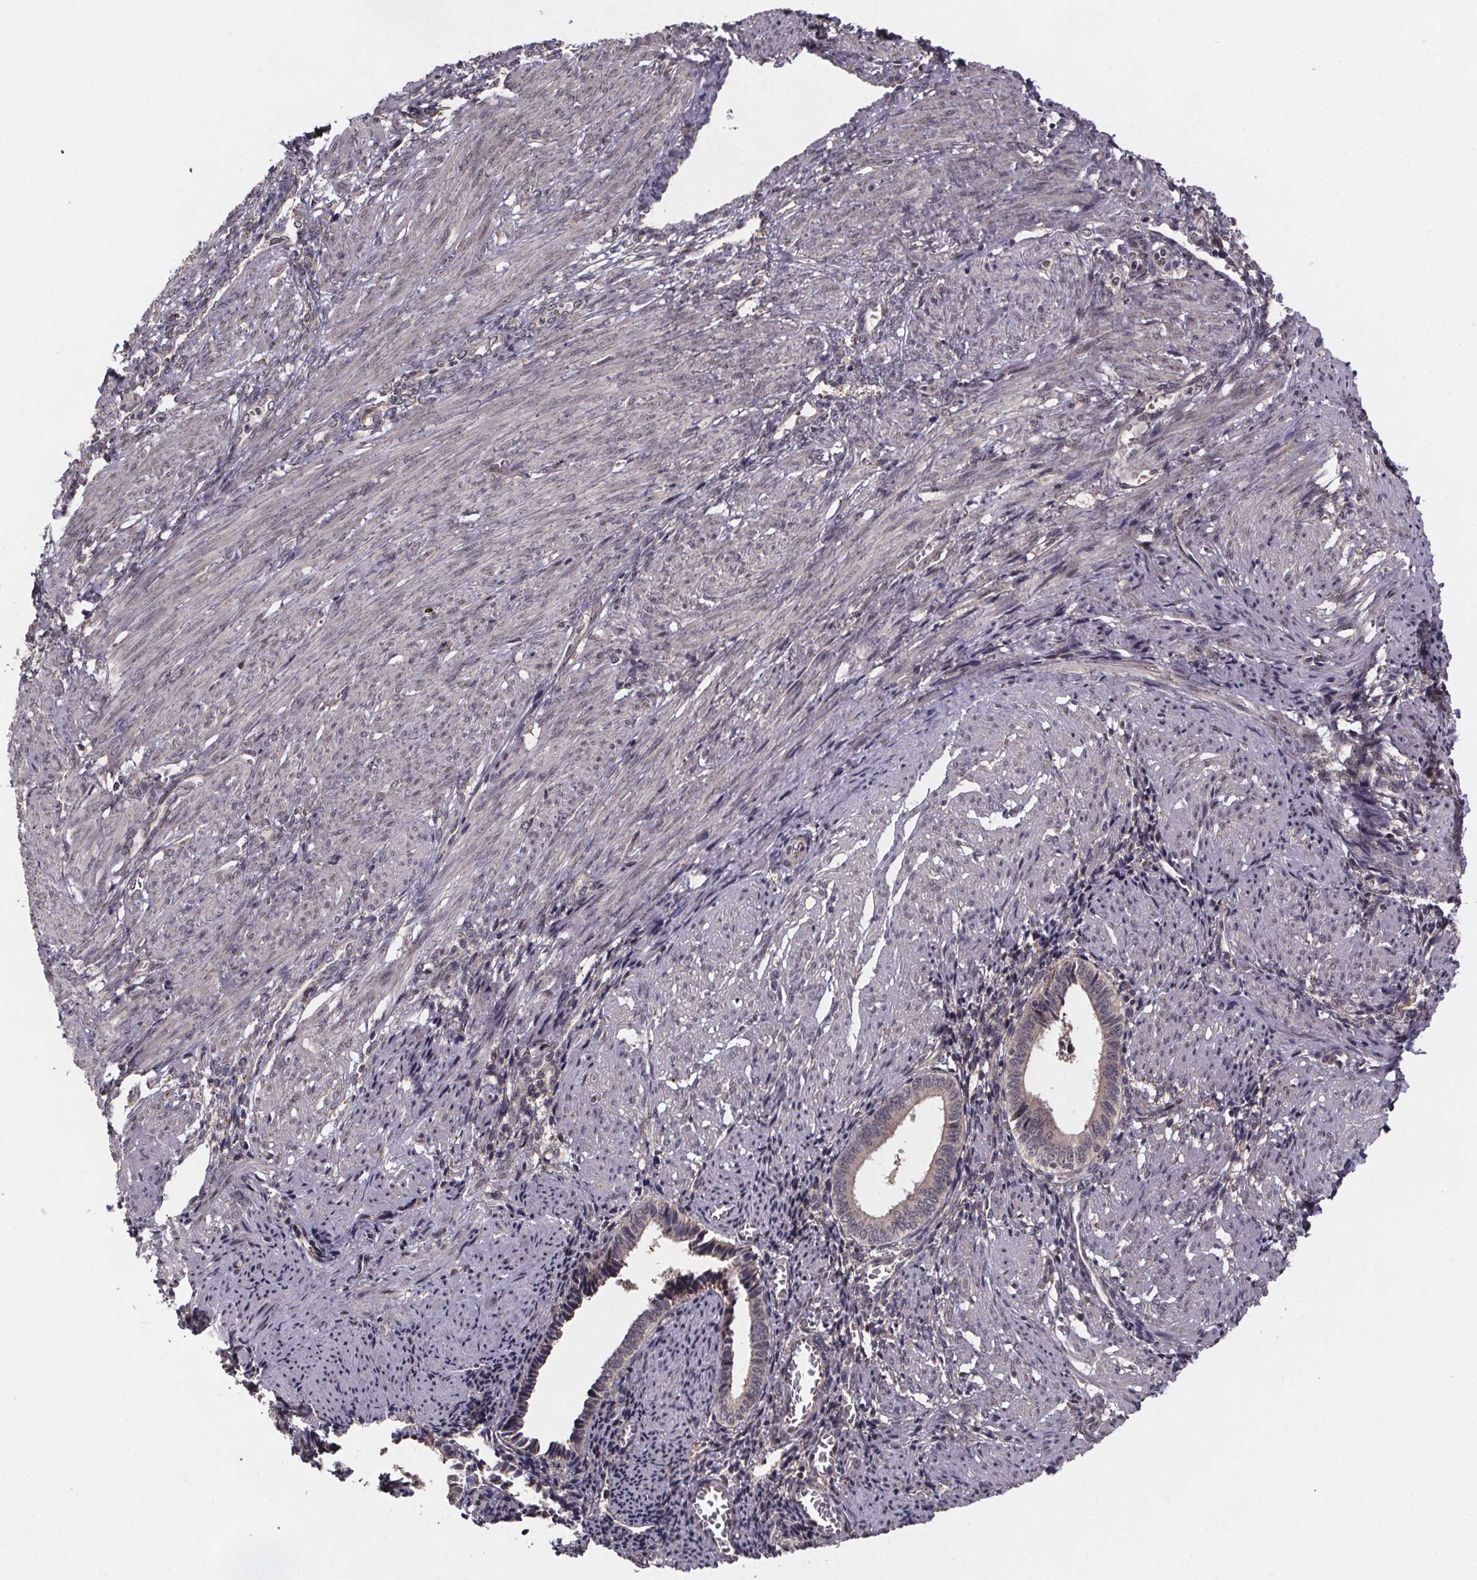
{"staining": {"intensity": "weak", "quantity": "25%-75%", "location": "cytoplasmic/membranous"}, "tissue": "endometrium", "cell_type": "Cells in endometrial stroma", "image_type": "normal", "snomed": [{"axis": "morphology", "description": "Normal tissue, NOS"}, {"axis": "topography", "description": "Endometrium"}], "caption": "Endometrium stained with immunohistochemistry (IHC) exhibits weak cytoplasmic/membranous staining in approximately 25%-75% of cells in endometrial stroma.", "gene": "SAT1", "patient": {"sex": "female", "age": 42}}